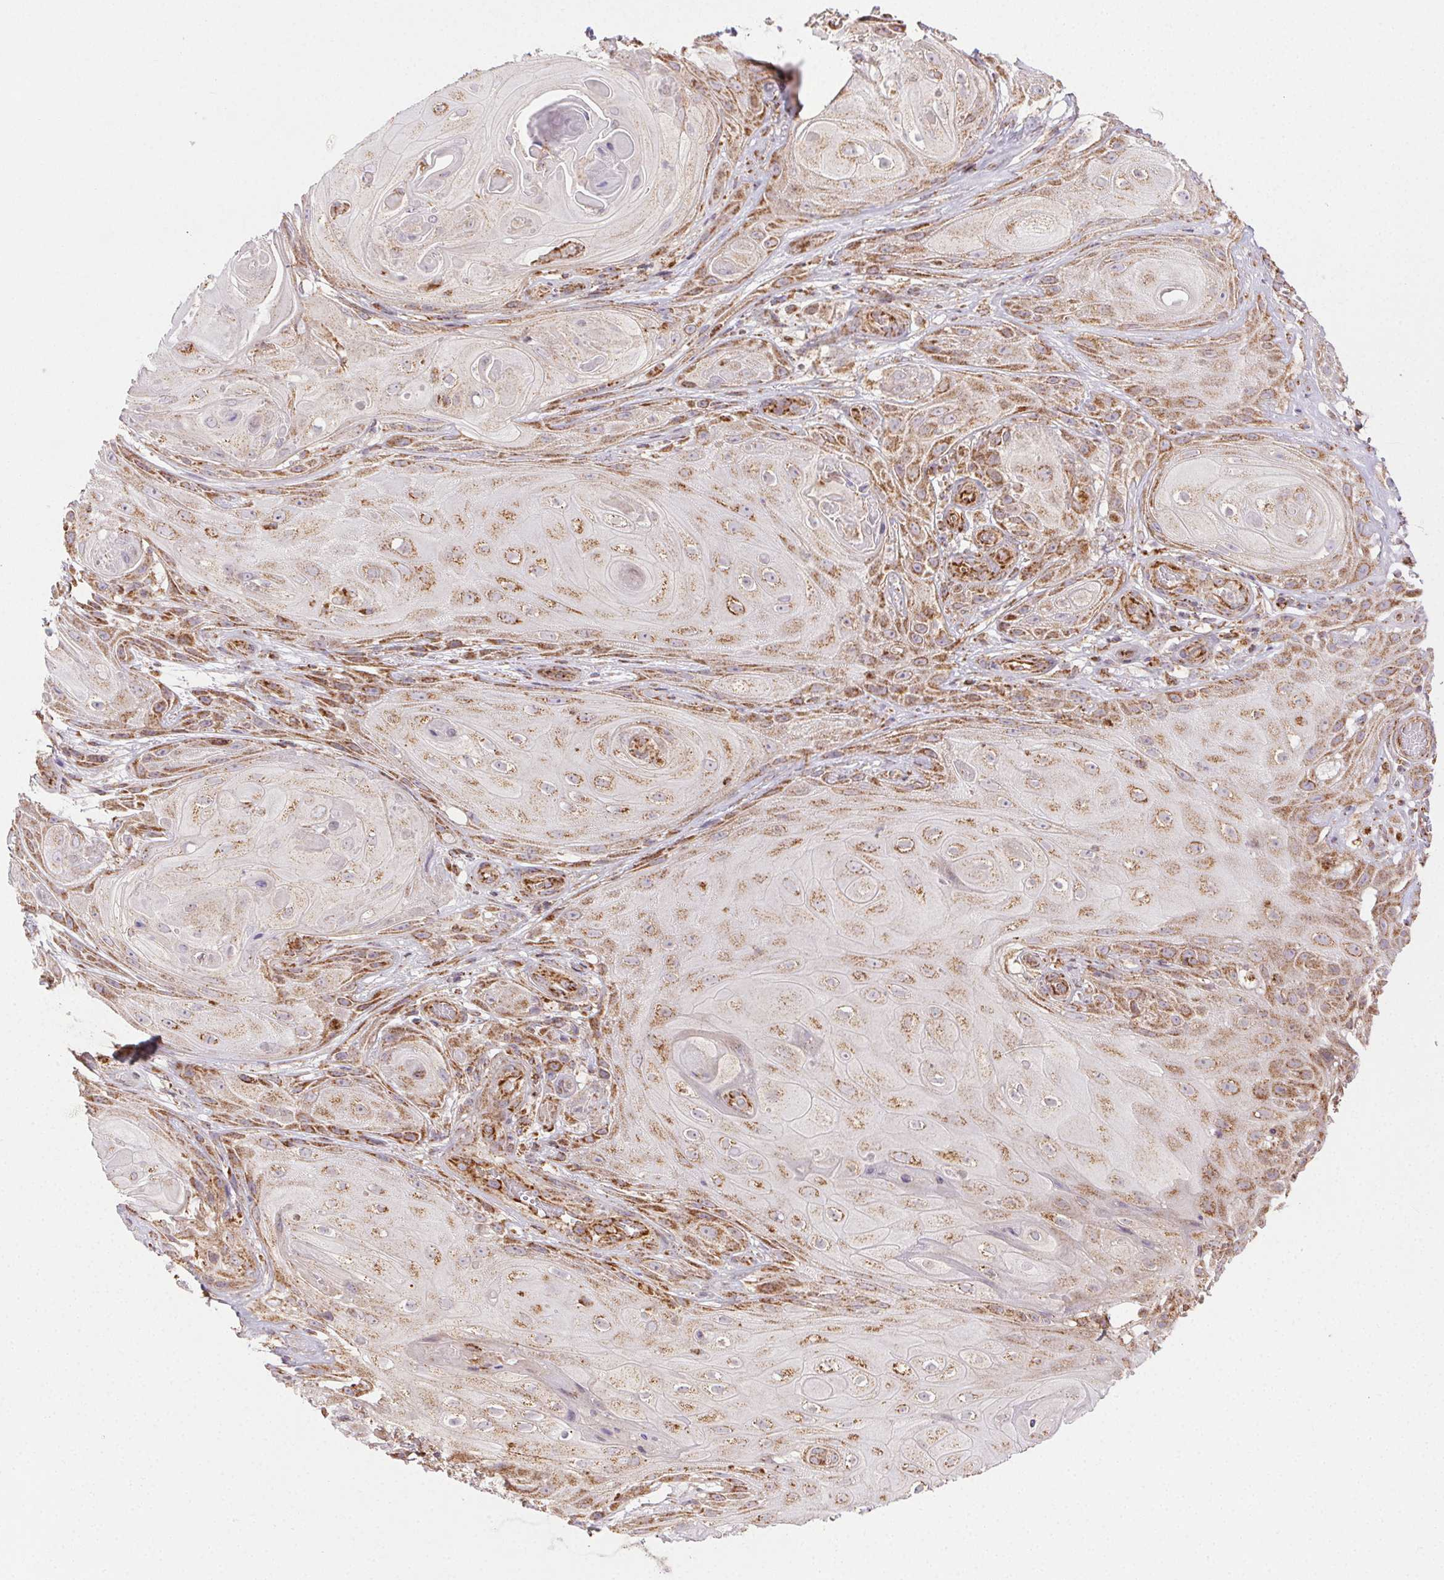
{"staining": {"intensity": "moderate", "quantity": ">75%", "location": "cytoplasmic/membranous"}, "tissue": "skin cancer", "cell_type": "Tumor cells", "image_type": "cancer", "snomed": [{"axis": "morphology", "description": "Squamous cell carcinoma, NOS"}, {"axis": "topography", "description": "Skin"}], "caption": "Moderate cytoplasmic/membranous expression for a protein is identified in about >75% of tumor cells of skin squamous cell carcinoma using immunohistochemistry.", "gene": "CLPB", "patient": {"sex": "male", "age": 62}}